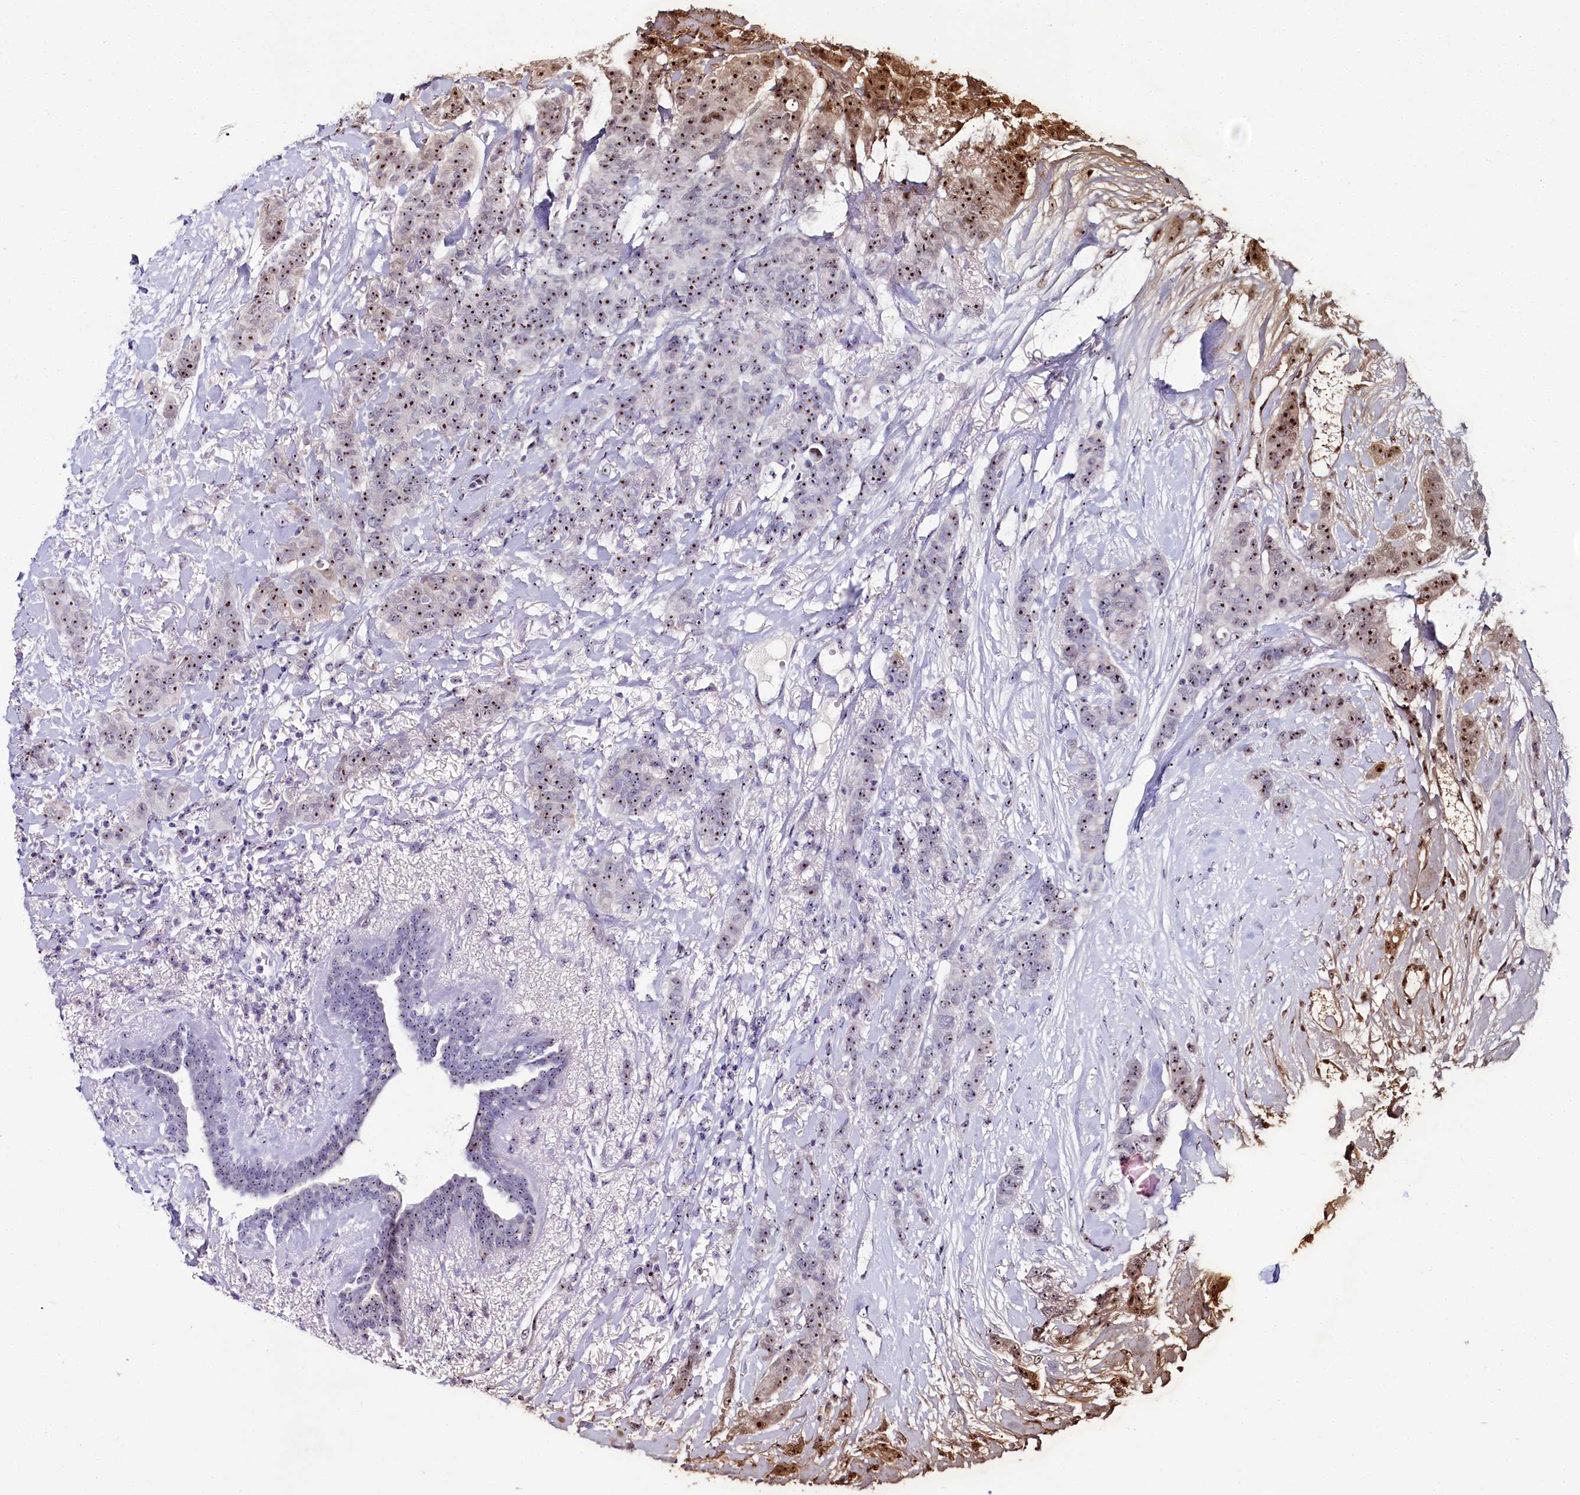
{"staining": {"intensity": "moderate", "quantity": ">75%", "location": "nuclear"}, "tissue": "breast cancer", "cell_type": "Tumor cells", "image_type": "cancer", "snomed": [{"axis": "morphology", "description": "Duct carcinoma"}, {"axis": "topography", "description": "Breast"}], "caption": "Tumor cells show moderate nuclear positivity in approximately >75% of cells in breast intraductal carcinoma. (Stains: DAB in brown, nuclei in blue, Microscopy: brightfield microscopy at high magnification).", "gene": "TCOF1", "patient": {"sex": "female", "age": 40}}